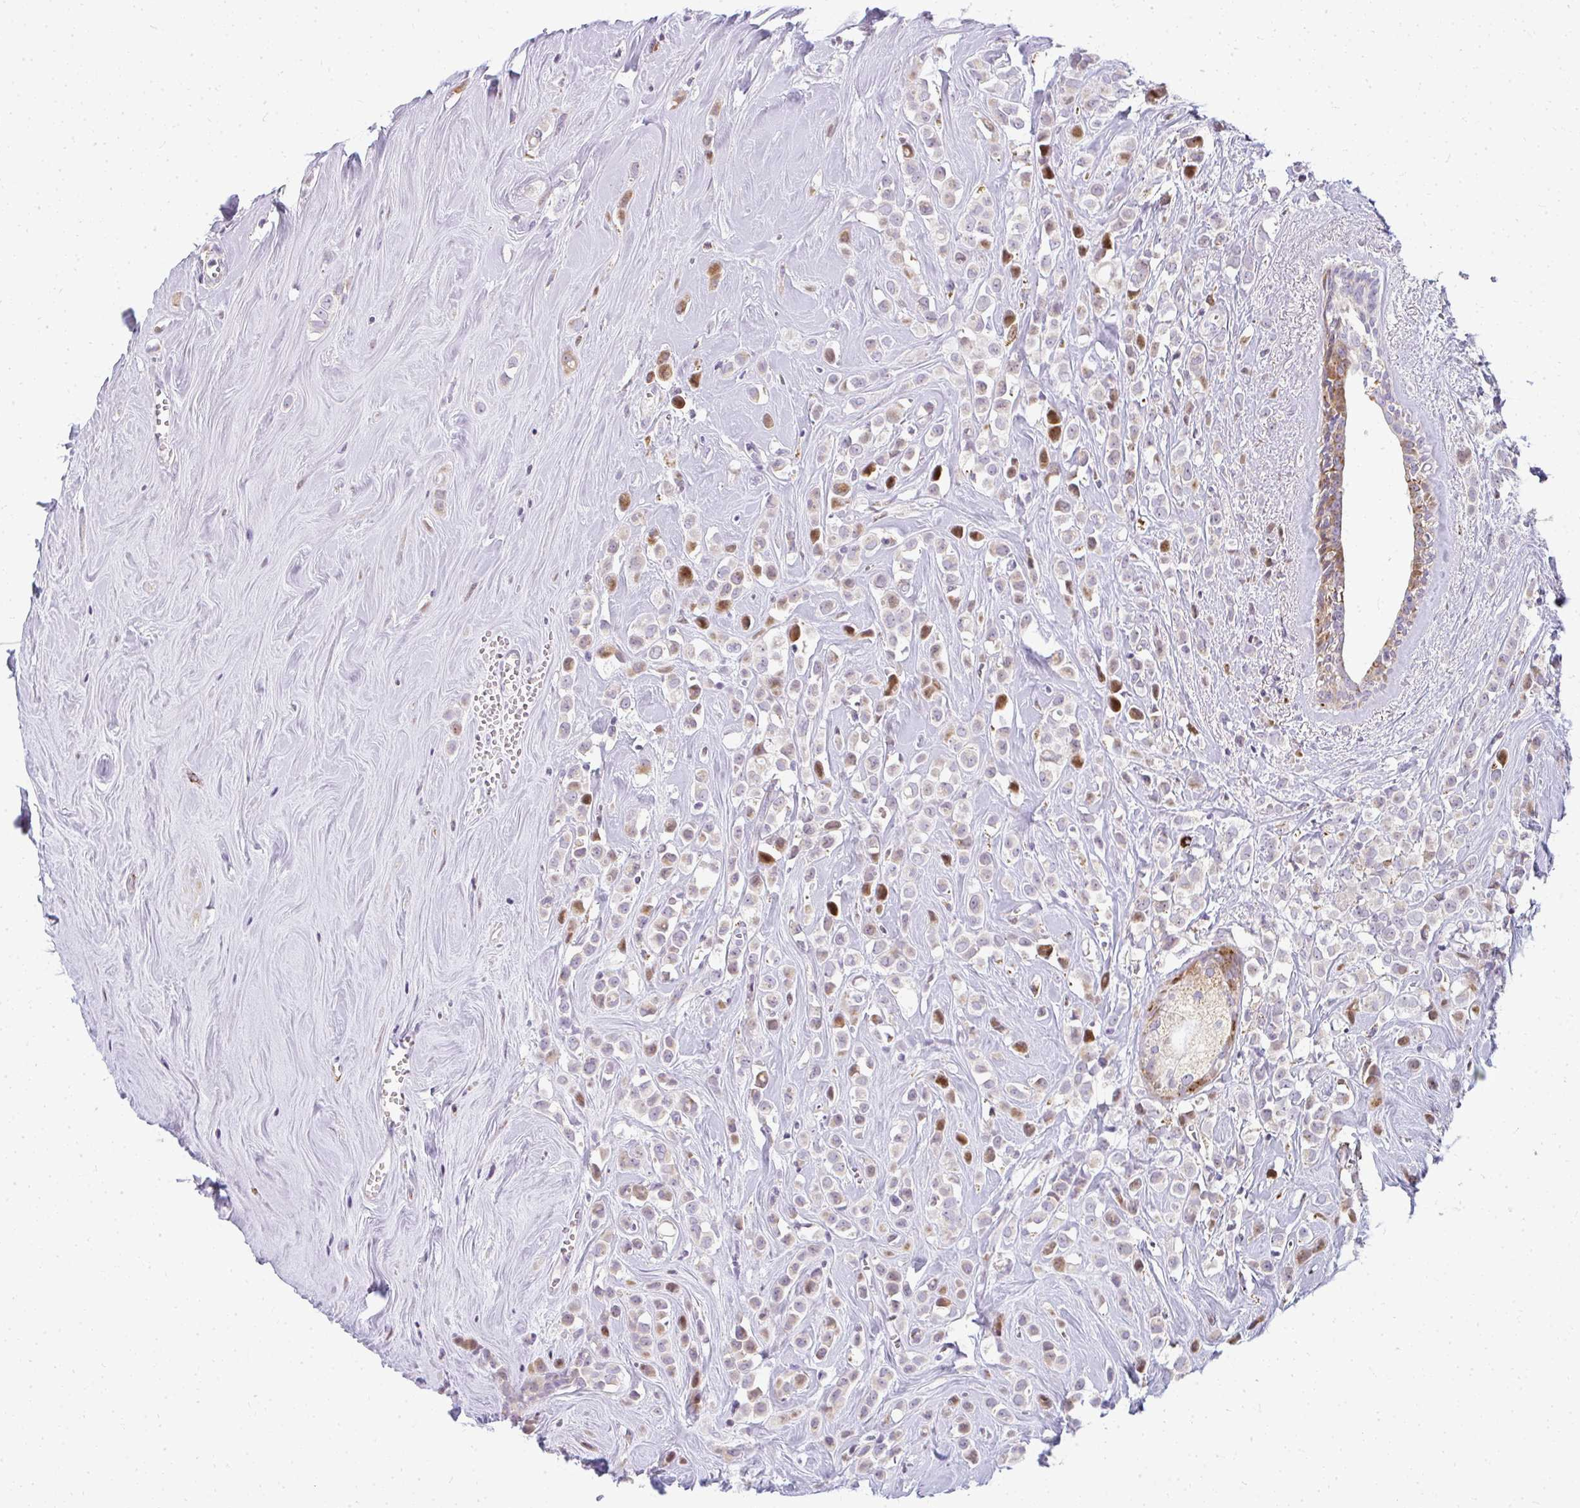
{"staining": {"intensity": "strong", "quantity": "<25%", "location": "nuclear"}, "tissue": "breast cancer", "cell_type": "Tumor cells", "image_type": "cancer", "snomed": [{"axis": "morphology", "description": "Duct carcinoma"}, {"axis": "topography", "description": "Breast"}], "caption": "A medium amount of strong nuclear expression is seen in about <25% of tumor cells in breast cancer tissue. (DAB (3,3'-diaminobenzidine) IHC, brown staining for protein, blue staining for nuclei).", "gene": "PLA2G5", "patient": {"sex": "female", "age": 80}}